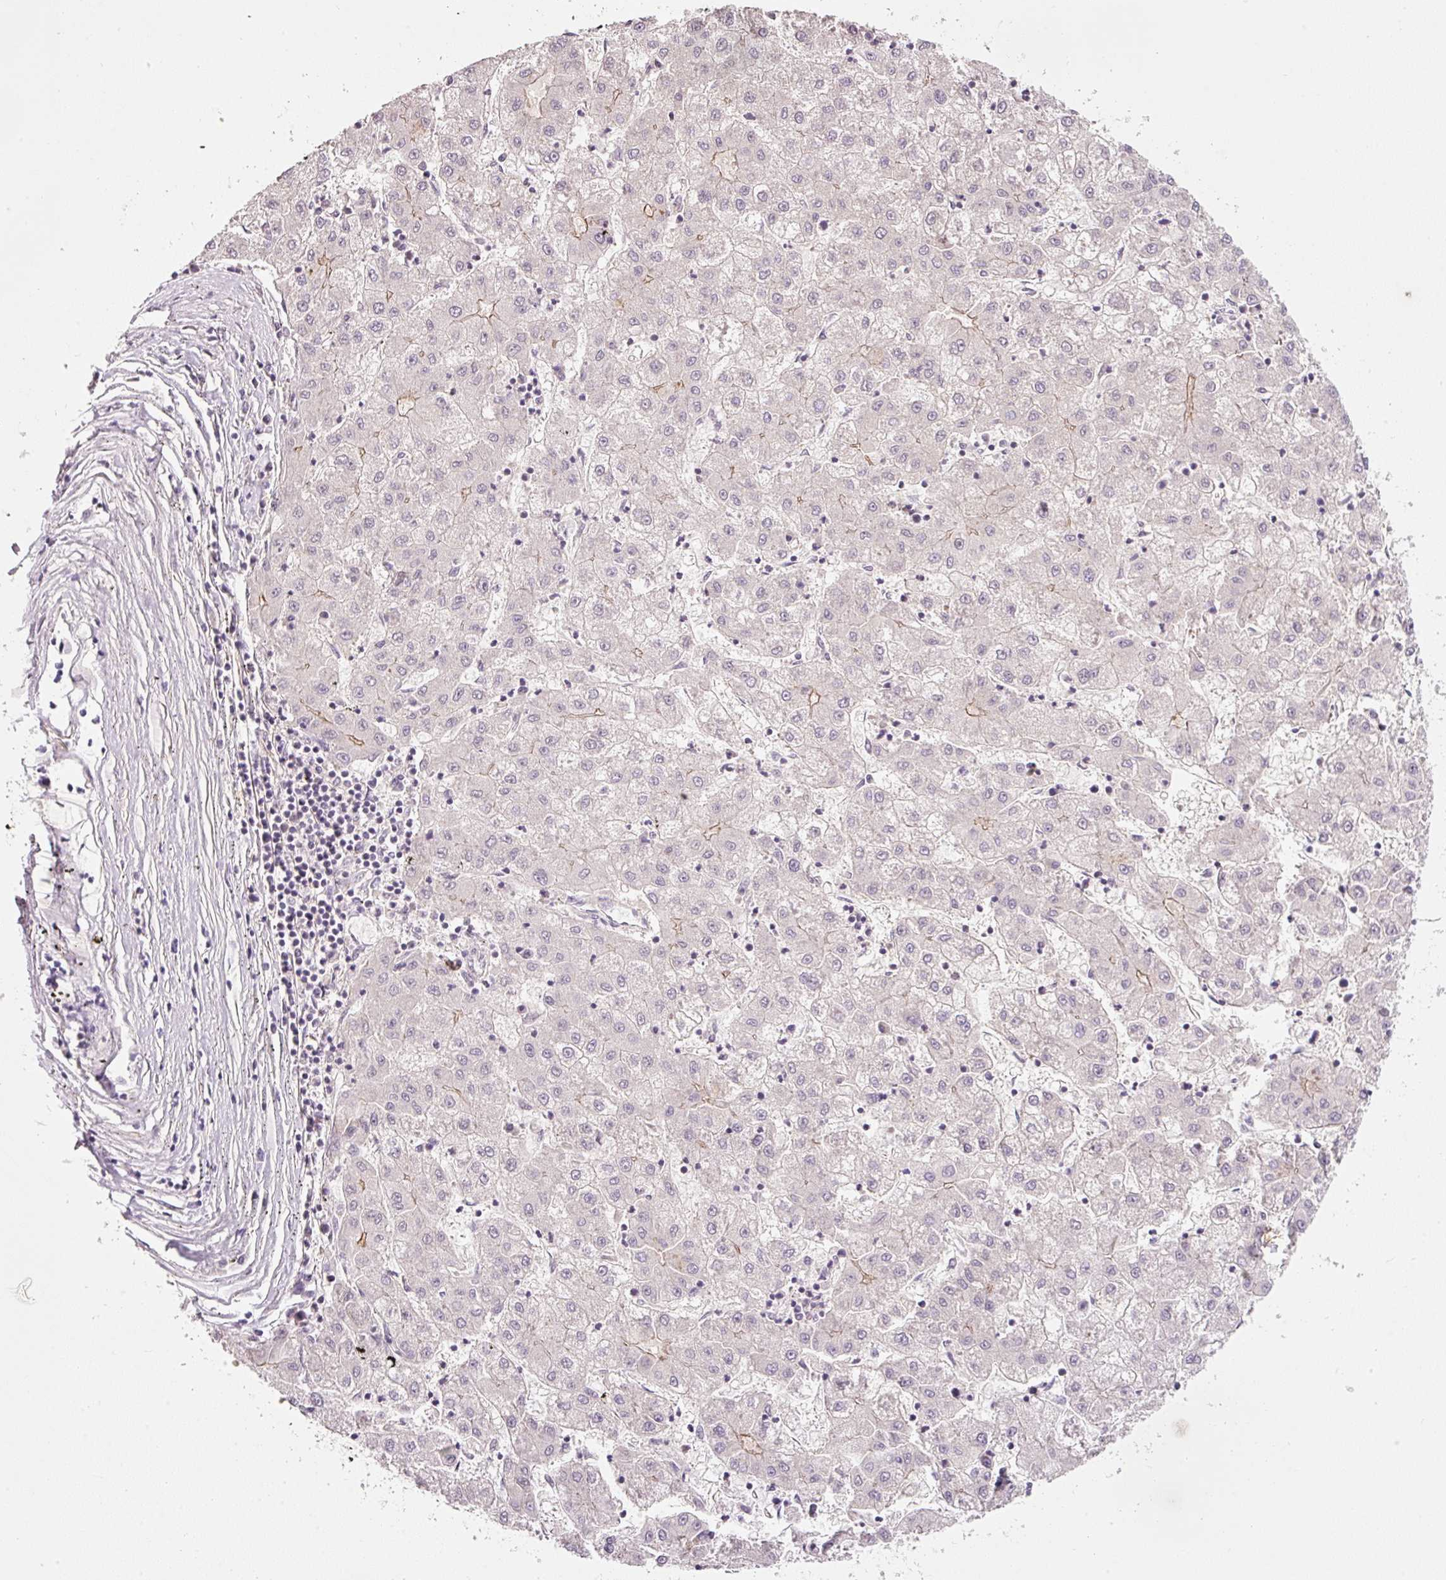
{"staining": {"intensity": "weak", "quantity": "<25%", "location": "cytoplasmic/membranous"}, "tissue": "liver cancer", "cell_type": "Tumor cells", "image_type": "cancer", "snomed": [{"axis": "morphology", "description": "Carcinoma, Hepatocellular, NOS"}, {"axis": "topography", "description": "Liver"}], "caption": "Tumor cells show no significant positivity in hepatocellular carcinoma (liver).", "gene": "TIRAP", "patient": {"sex": "male", "age": 72}}